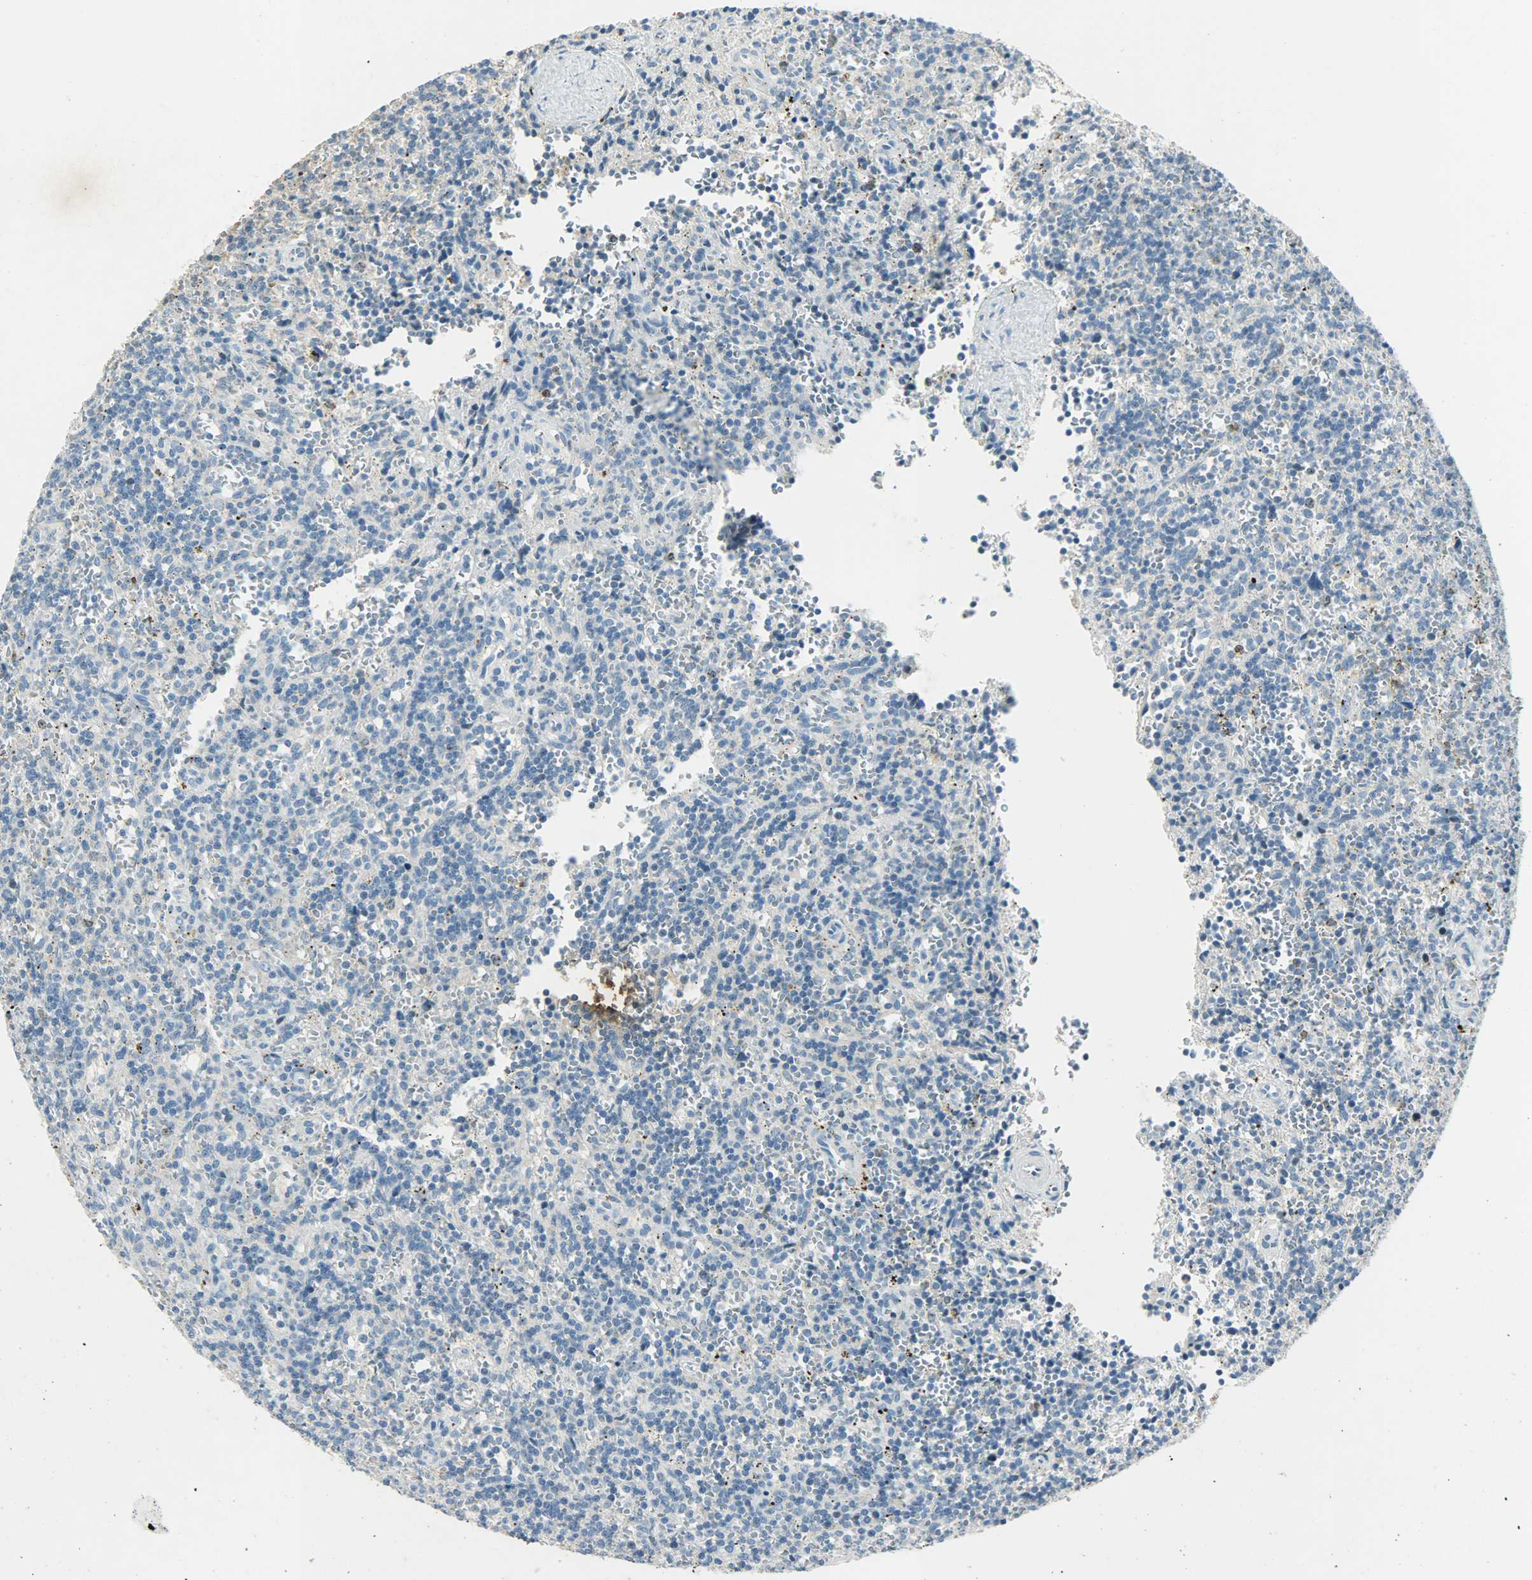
{"staining": {"intensity": "weak", "quantity": "<25%", "location": "nuclear"}, "tissue": "lymphoma", "cell_type": "Tumor cells", "image_type": "cancer", "snomed": [{"axis": "morphology", "description": "Malignant lymphoma, non-Hodgkin's type, Low grade"}, {"axis": "topography", "description": "Spleen"}], "caption": "This is an immunohistochemistry photomicrograph of lymphoma. There is no positivity in tumor cells.", "gene": "AURKB", "patient": {"sex": "male", "age": 73}}